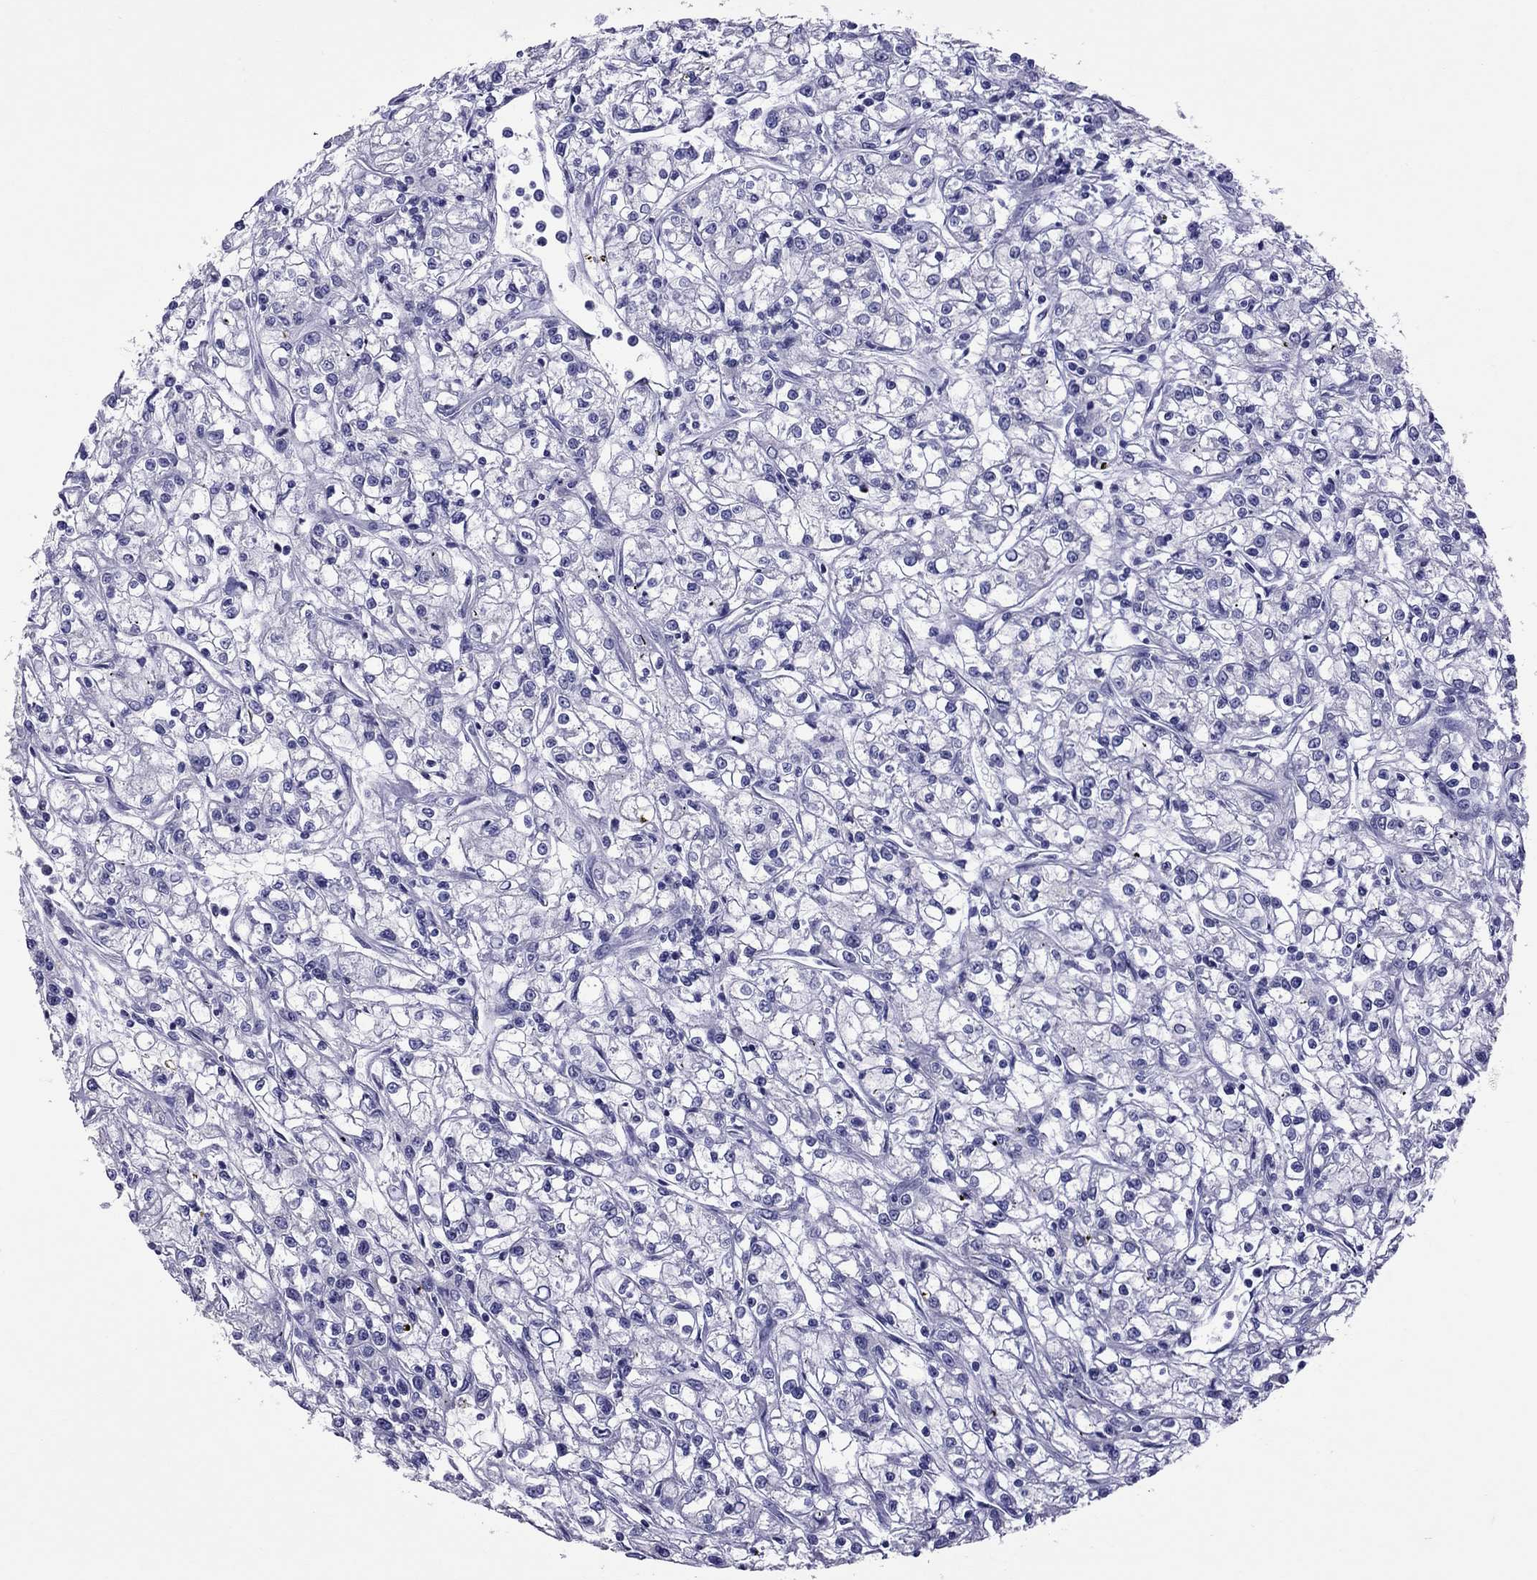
{"staining": {"intensity": "negative", "quantity": "none", "location": "none"}, "tissue": "renal cancer", "cell_type": "Tumor cells", "image_type": "cancer", "snomed": [{"axis": "morphology", "description": "Adenocarcinoma, NOS"}, {"axis": "topography", "description": "Kidney"}], "caption": "An image of human renal cancer is negative for staining in tumor cells. (DAB immunohistochemistry, high magnification).", "gene": "TTLL13", "patient": {"sex": "female", "age": 59}}